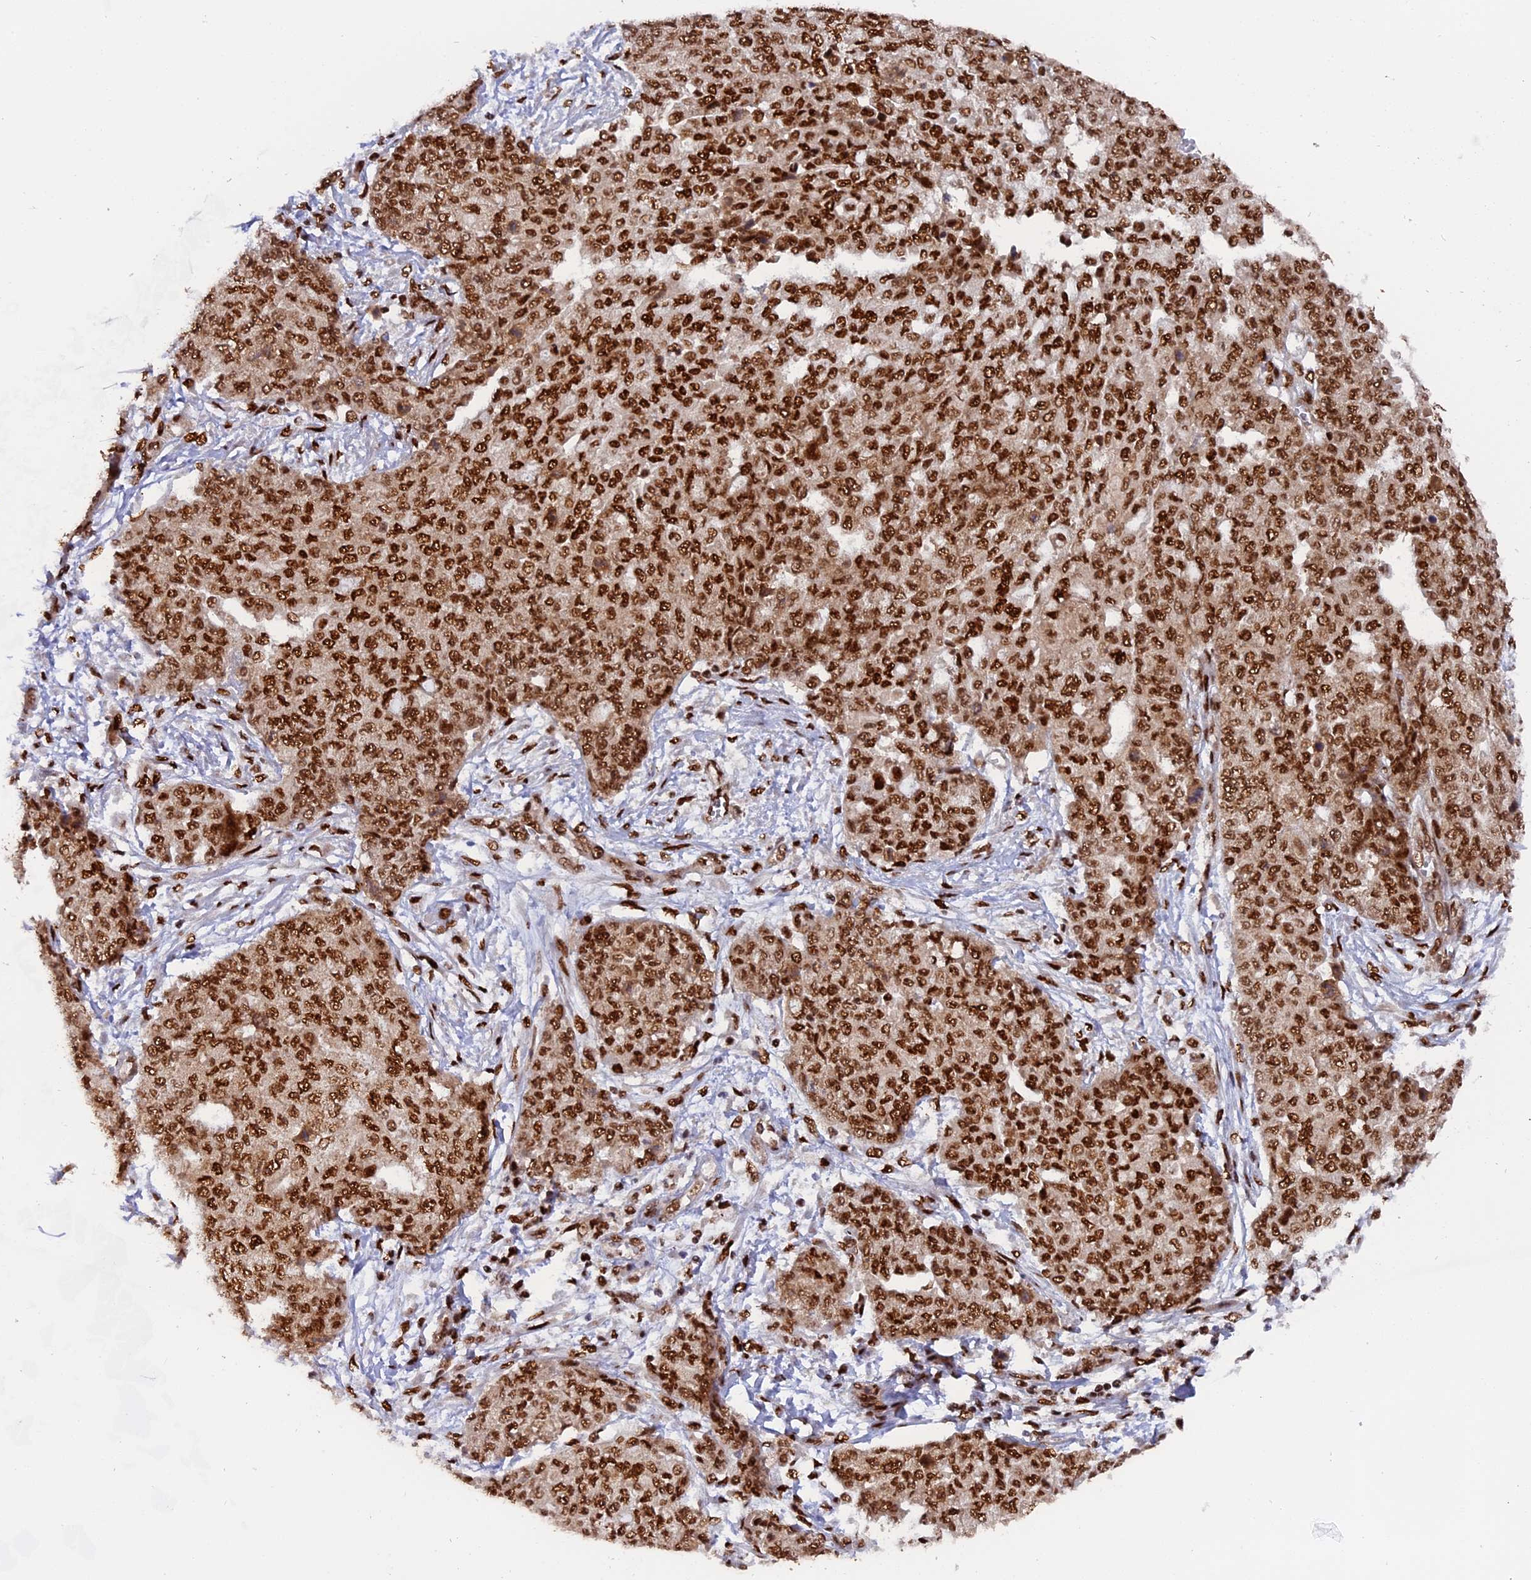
{"staining": {"intensity": "strong", "quantity": ">75%", "location": "nuclear"}, "tissue": "ovarian cancer", "cell_type": "Tumor cells", "image_type": "cancer", "snomed": [{"axis": "morphology", "description": "Cystadenocarcinoma, serous, NOS"}, {"axis": "topography", "description": "Soft tissue"}, {"axis": "topography", "description": "Ovary"}], "caption": "Tumor cells show strong nuclear expression in about >75% of cells in serous cystadenocarcinoma (ovarian). (DAB (3,3'-diaminobenzidine) IHC, brown staining for protein, blue staining for nuclei).", "gene": "RAMAC", "patient": {"sex": "female", "age": 57}}